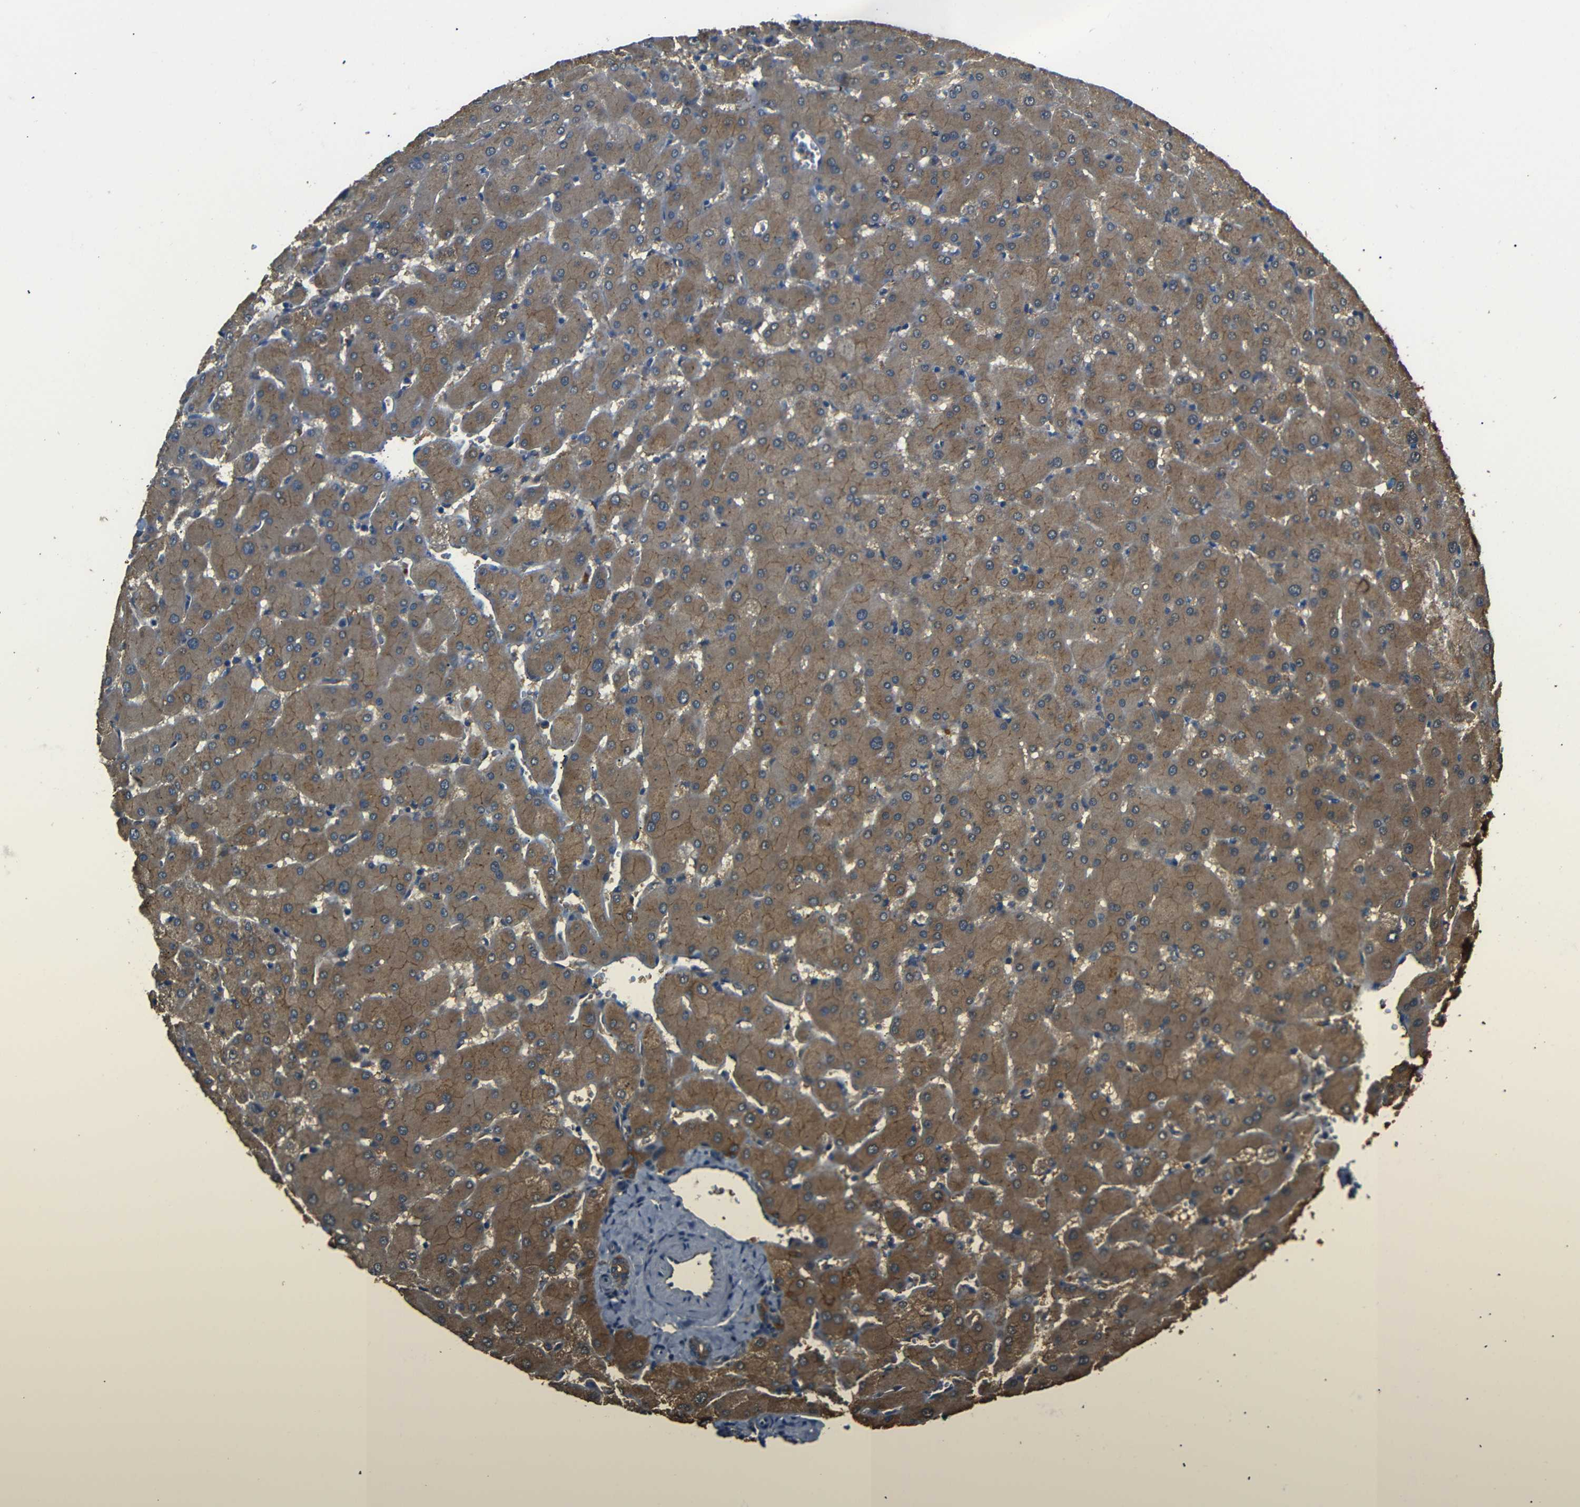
{"staining": {"intensity": "moderate", "quantity": ">75%", "location": "cytoplasmic/membranous"}, "tissue": "liver", "cell_type": "Cholangiocytes", "image_type": "normal", "snomed": [{"axis": "morphology", "description": "Normal tissue, NOS"}, {"axis": "topography", "description": "Liver"}], "caption": "Protein positivity by immunohistochemistry (IHC) exhibits moderate cytoplasmic/membranous staining in about >75% of cholangiocytes in benign liver. The staining was performed using DAB (3,3'-diaminobenzidine) to visualize the protein expression in brown, while the nuclei were stained in blue with hematoxylin (Magnification: 20x).", "gene": "MYO1B", "patient": {"sex": "female", "age": 63}}